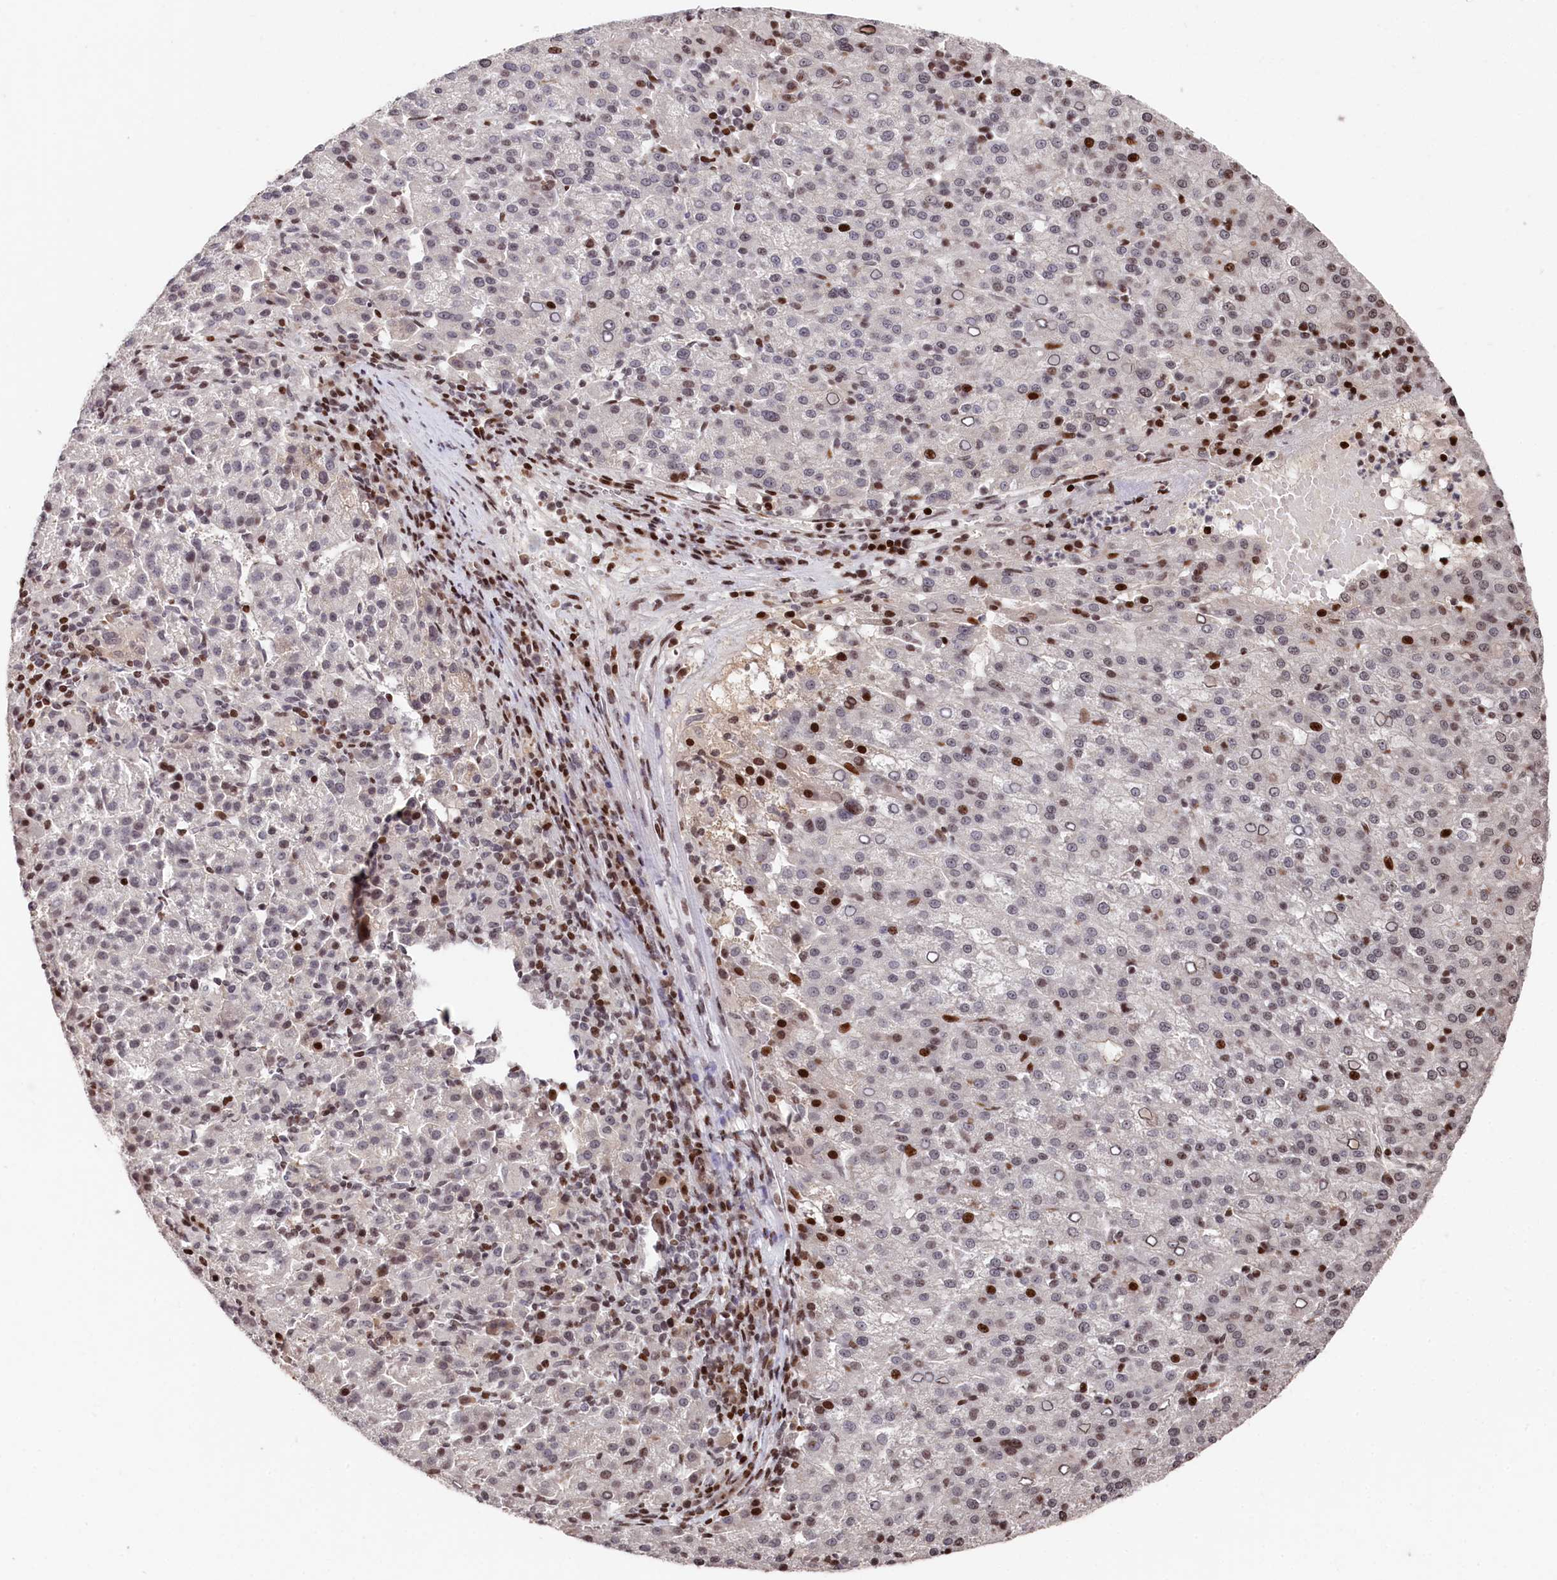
{"staining": {"intensity": "strong", "quantity": "<25%", "location": "nuclear"}, "tissue": "liver cancer", "cell_type": "Tumor cells", "image_type": "cancer", "snomed": [{"axis": "morphology", "description": "Carcinoma, Hepatocellular, NOS"}, {"axis": "topography", "description": "Liver"}], "caption": "A histopathology image of human liver cancer (hepatocellular carcinoma) stained for a protein displays strong nuclear brown staining in tumor cells.", "gene": "MCF2L2", "patient": {"sex": "female", "age": 58}}